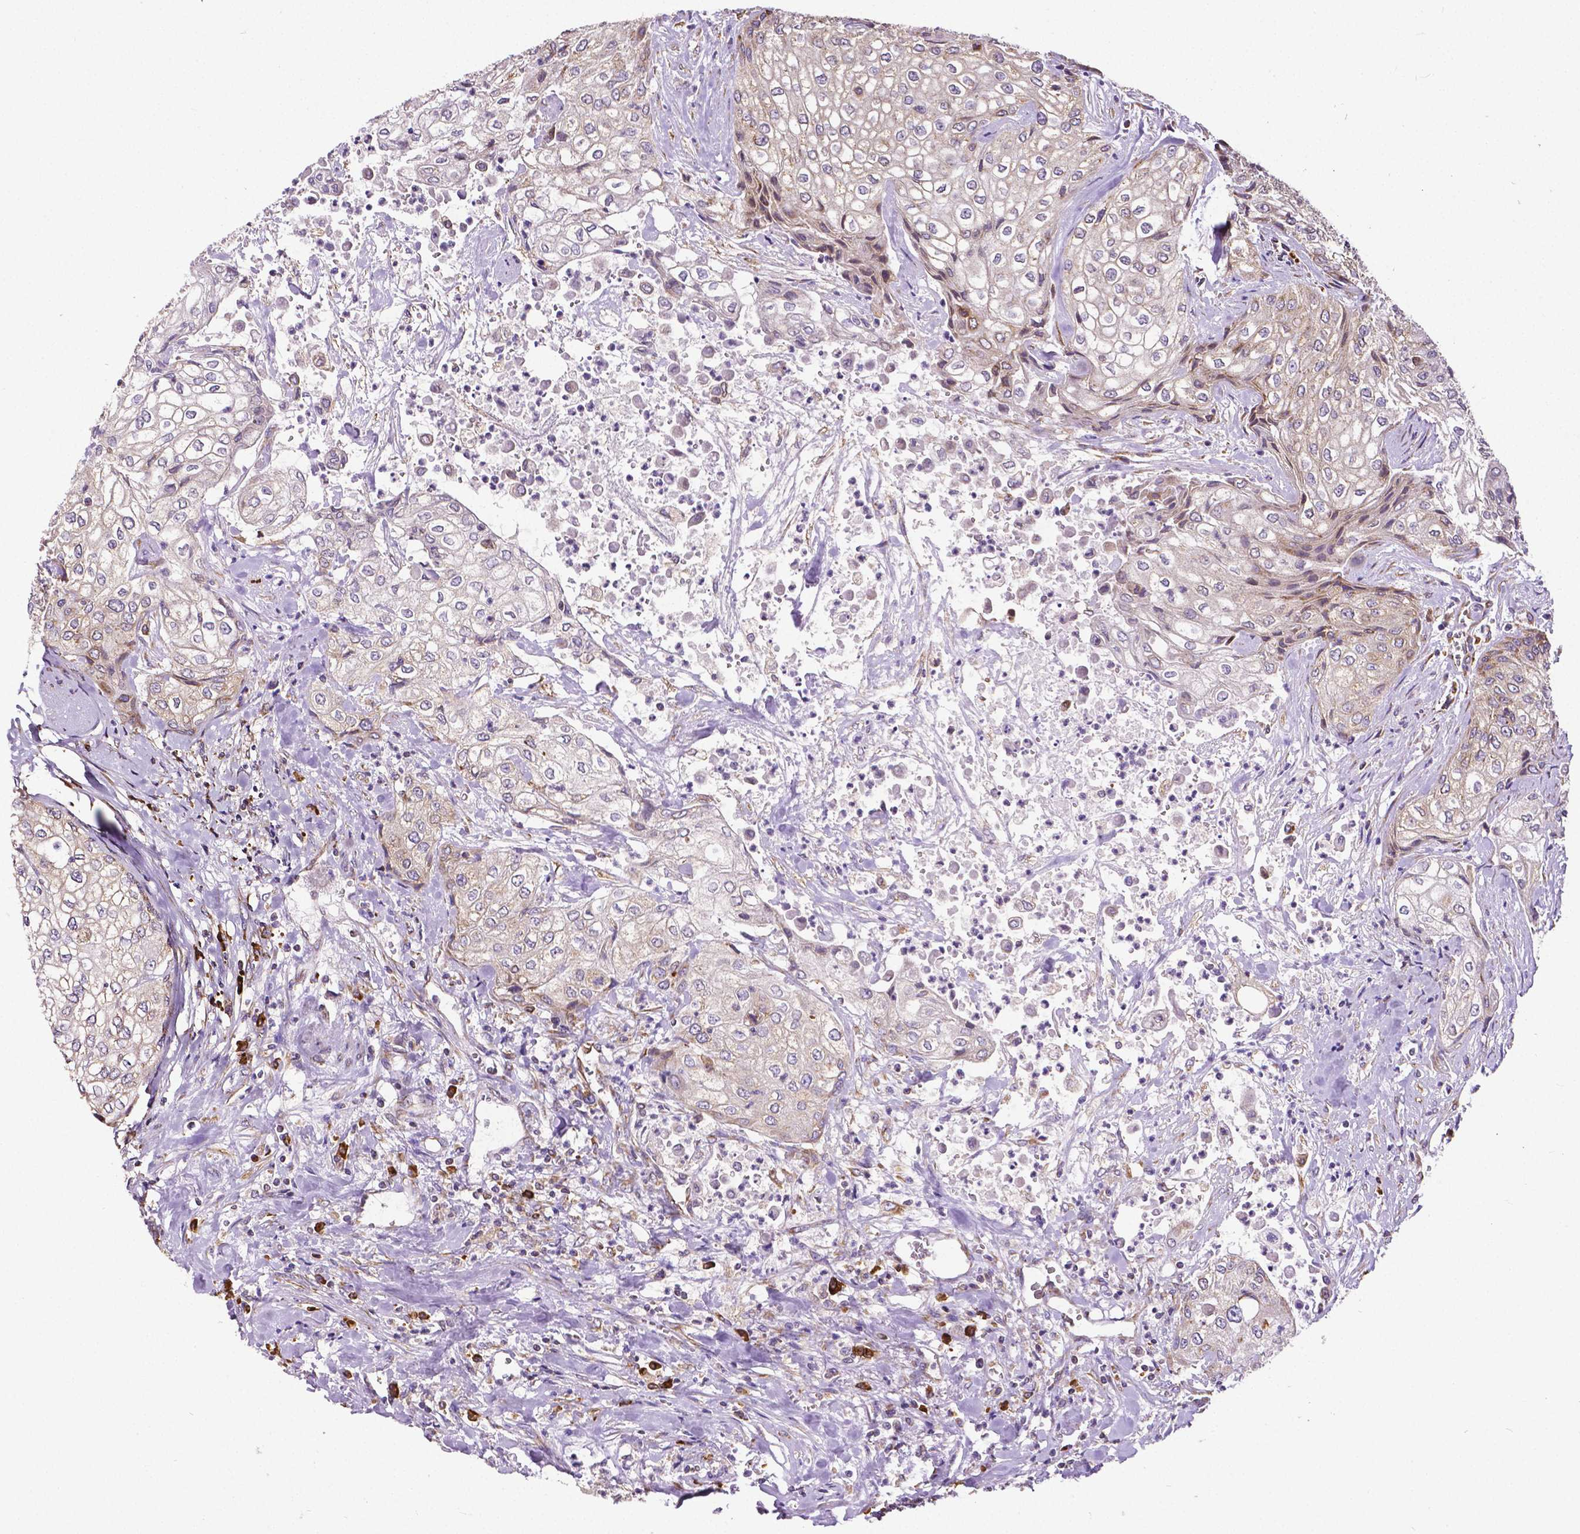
{"staining": {"intensity": "weak", "quantity": "<25%", "location": "cytoplasmic/membranous"}, "tissue": "urothelial cancer", "cell_type": "Tumor cells", "image_type": "cancer", "snomed": [{"axis": "morphology", "description": "Urothelial carcinoma, High grade"}, {"axis": "topography", "description": "Urinary bladder"}], "caption": "Urothelial cancer was stained to show a protein in brown. There is no significant positivity in tumor cells. Nuclei are stained in blue.", "gene": "MTDH", "patient": {"sex": "male", "age": 62}}